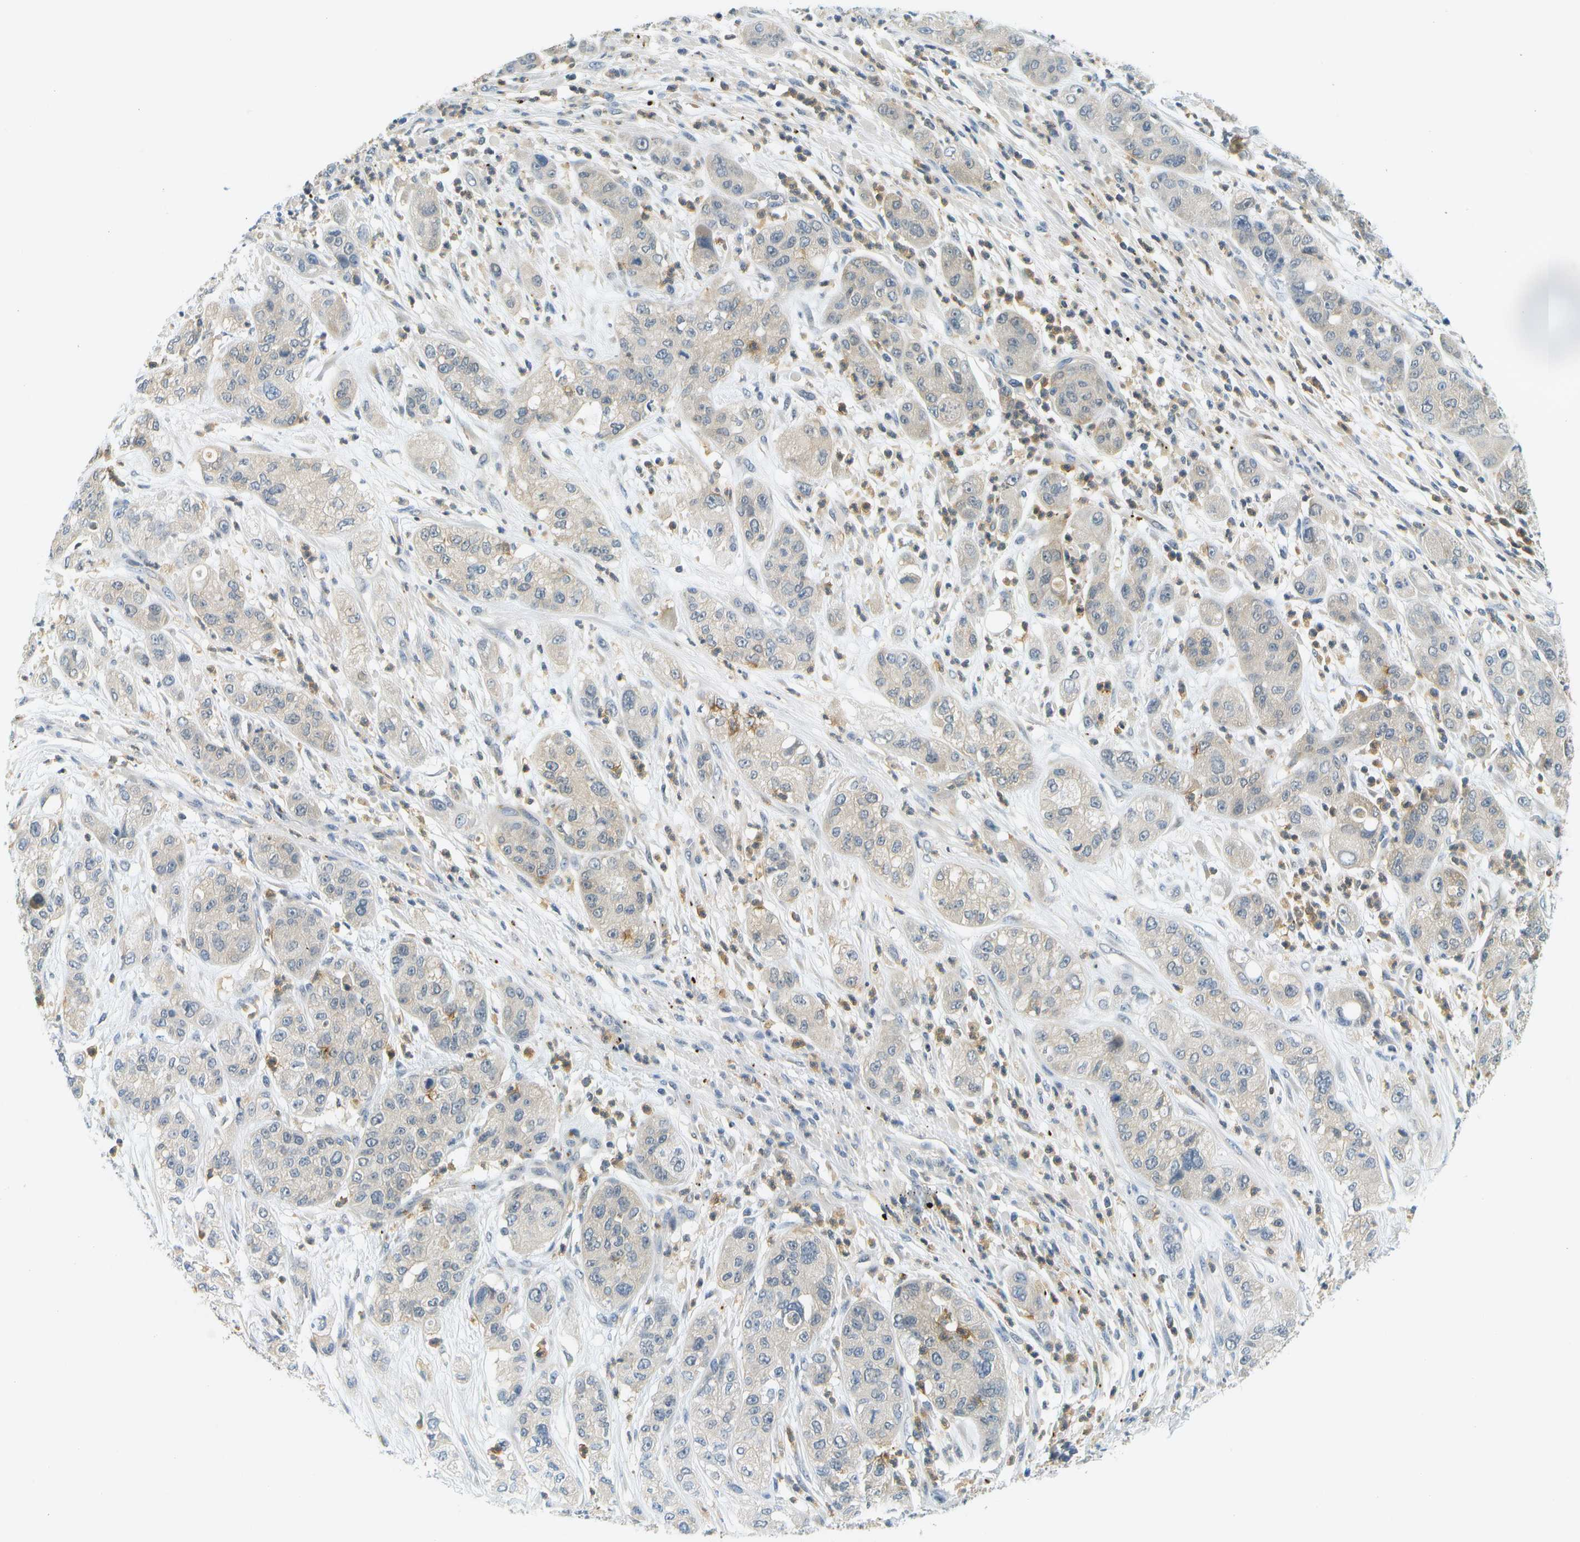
{"staining": {"intensity": "weak", "quantity": "<25%", "location": "cytoplasmic/membranous"}, "tissue": "pancreatic cancer", "cell_type": "Tumor cells", "image_type": "cancer", "snomed": [{"axis": "morphology", "description": "Adenocarcinoma, NOS"}, {"axis": "topography", "description": "Pancreas"}], "caption": "DAB immunohistochemical staining of adenocarcinoma (pancreatic) exhibits no significant positivity in tumor cells. The staining is performed using DAB (3,3'-diaminobenzidine) brown chromogen with nuclei counter-stained in using hematoxylin.", "gene": "RASGRP2", "patient": {"sex": "female", "age": 78}}